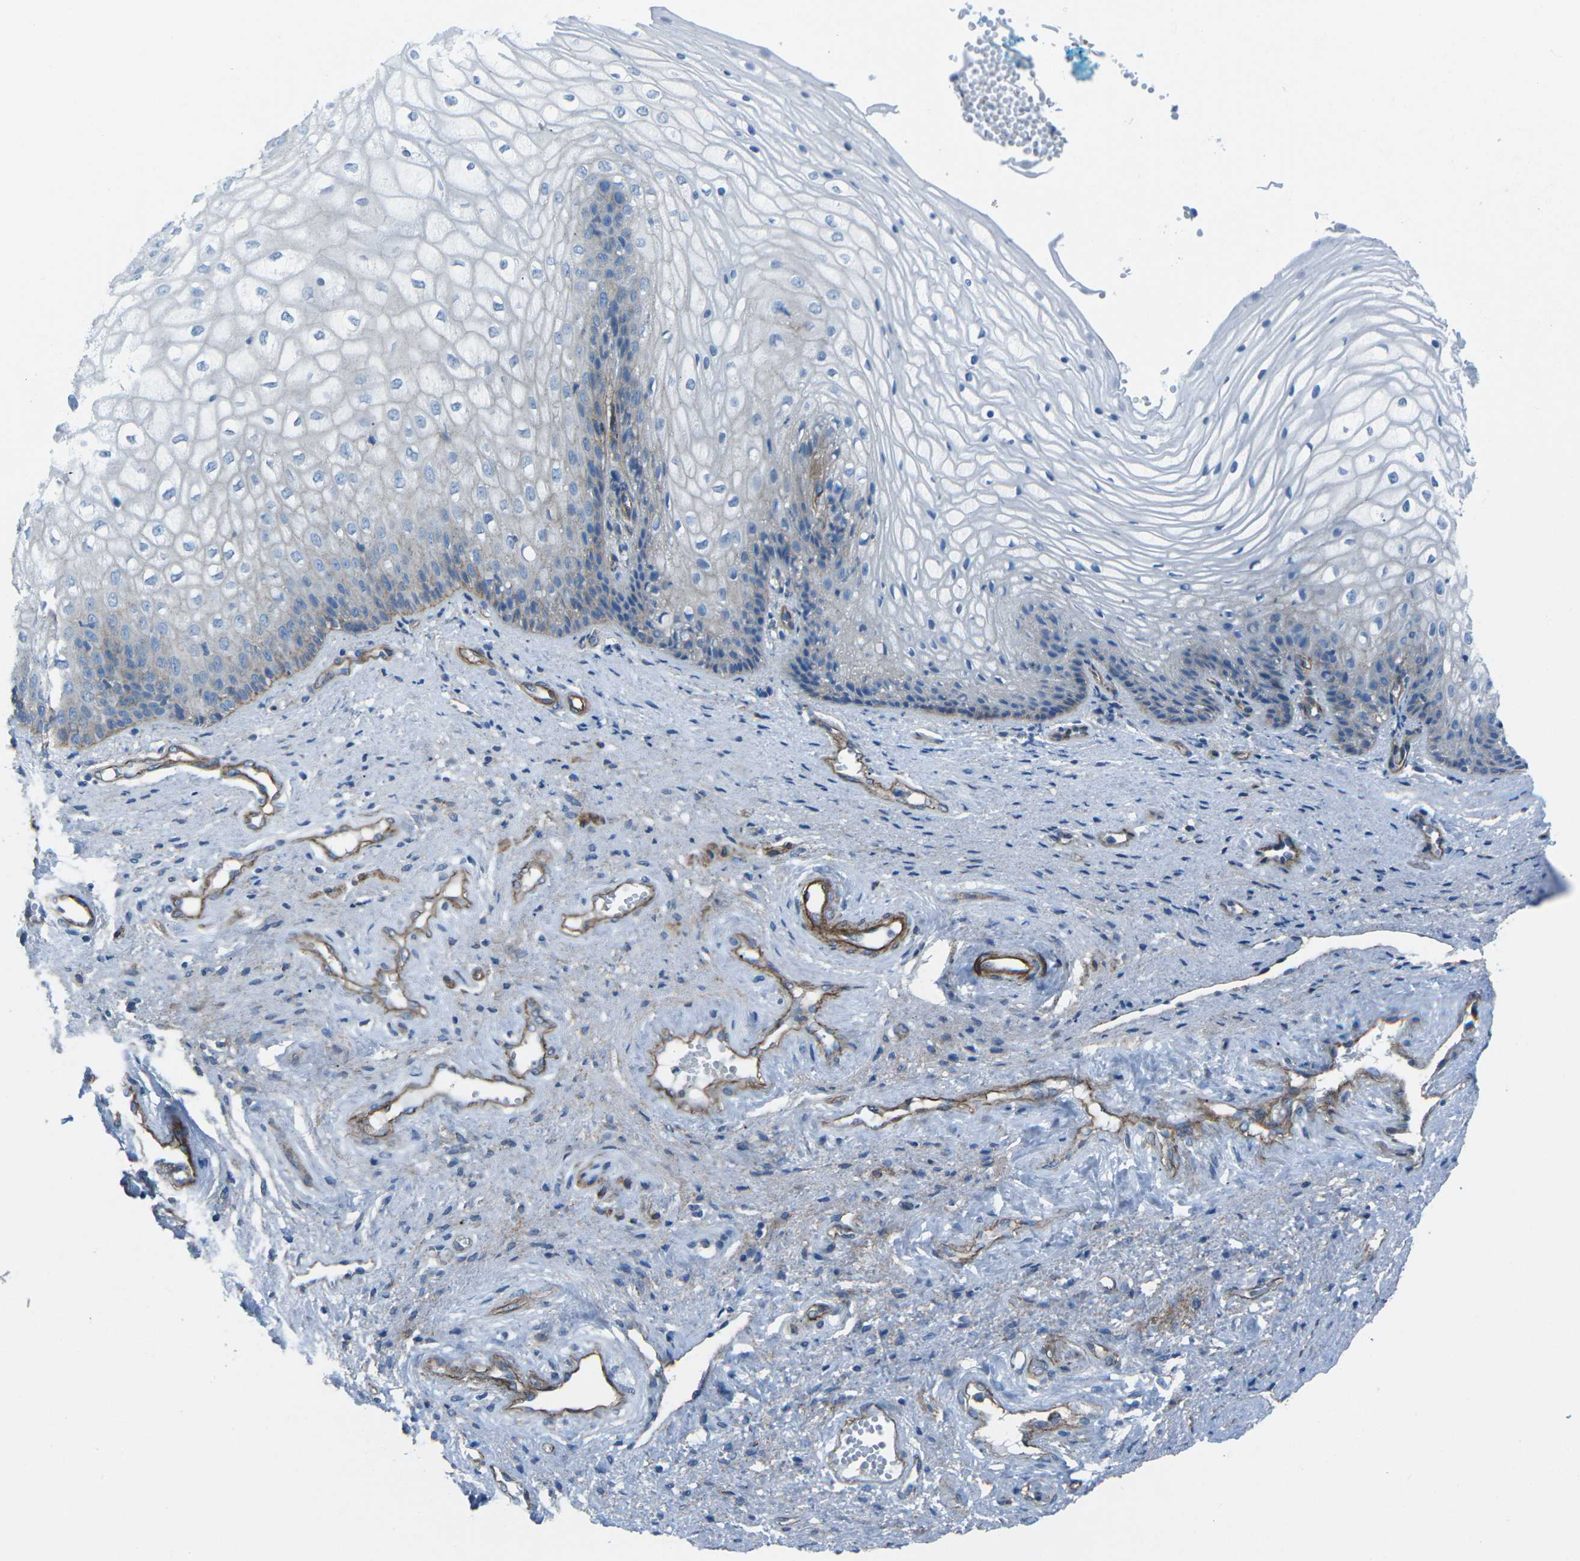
{"staining": {"intensity": "negative", "quantity": "none", "location": "none"}, "tissue": "vagina", "cell_type": "Squamous epithelial cells", "image_type": "normal", "snomed": [{"axis": "morphology", "description": "Normal tissue, NOS"}, {"axis": "topography", "description": "Vagina"}], "caption": "DAB immunohistochemical staining of unremarkable vagina exhibits no significant positivity in squamous epithelial cells.", "gene": "UTRN", "patient": {"sex": "female", "age": 34}}